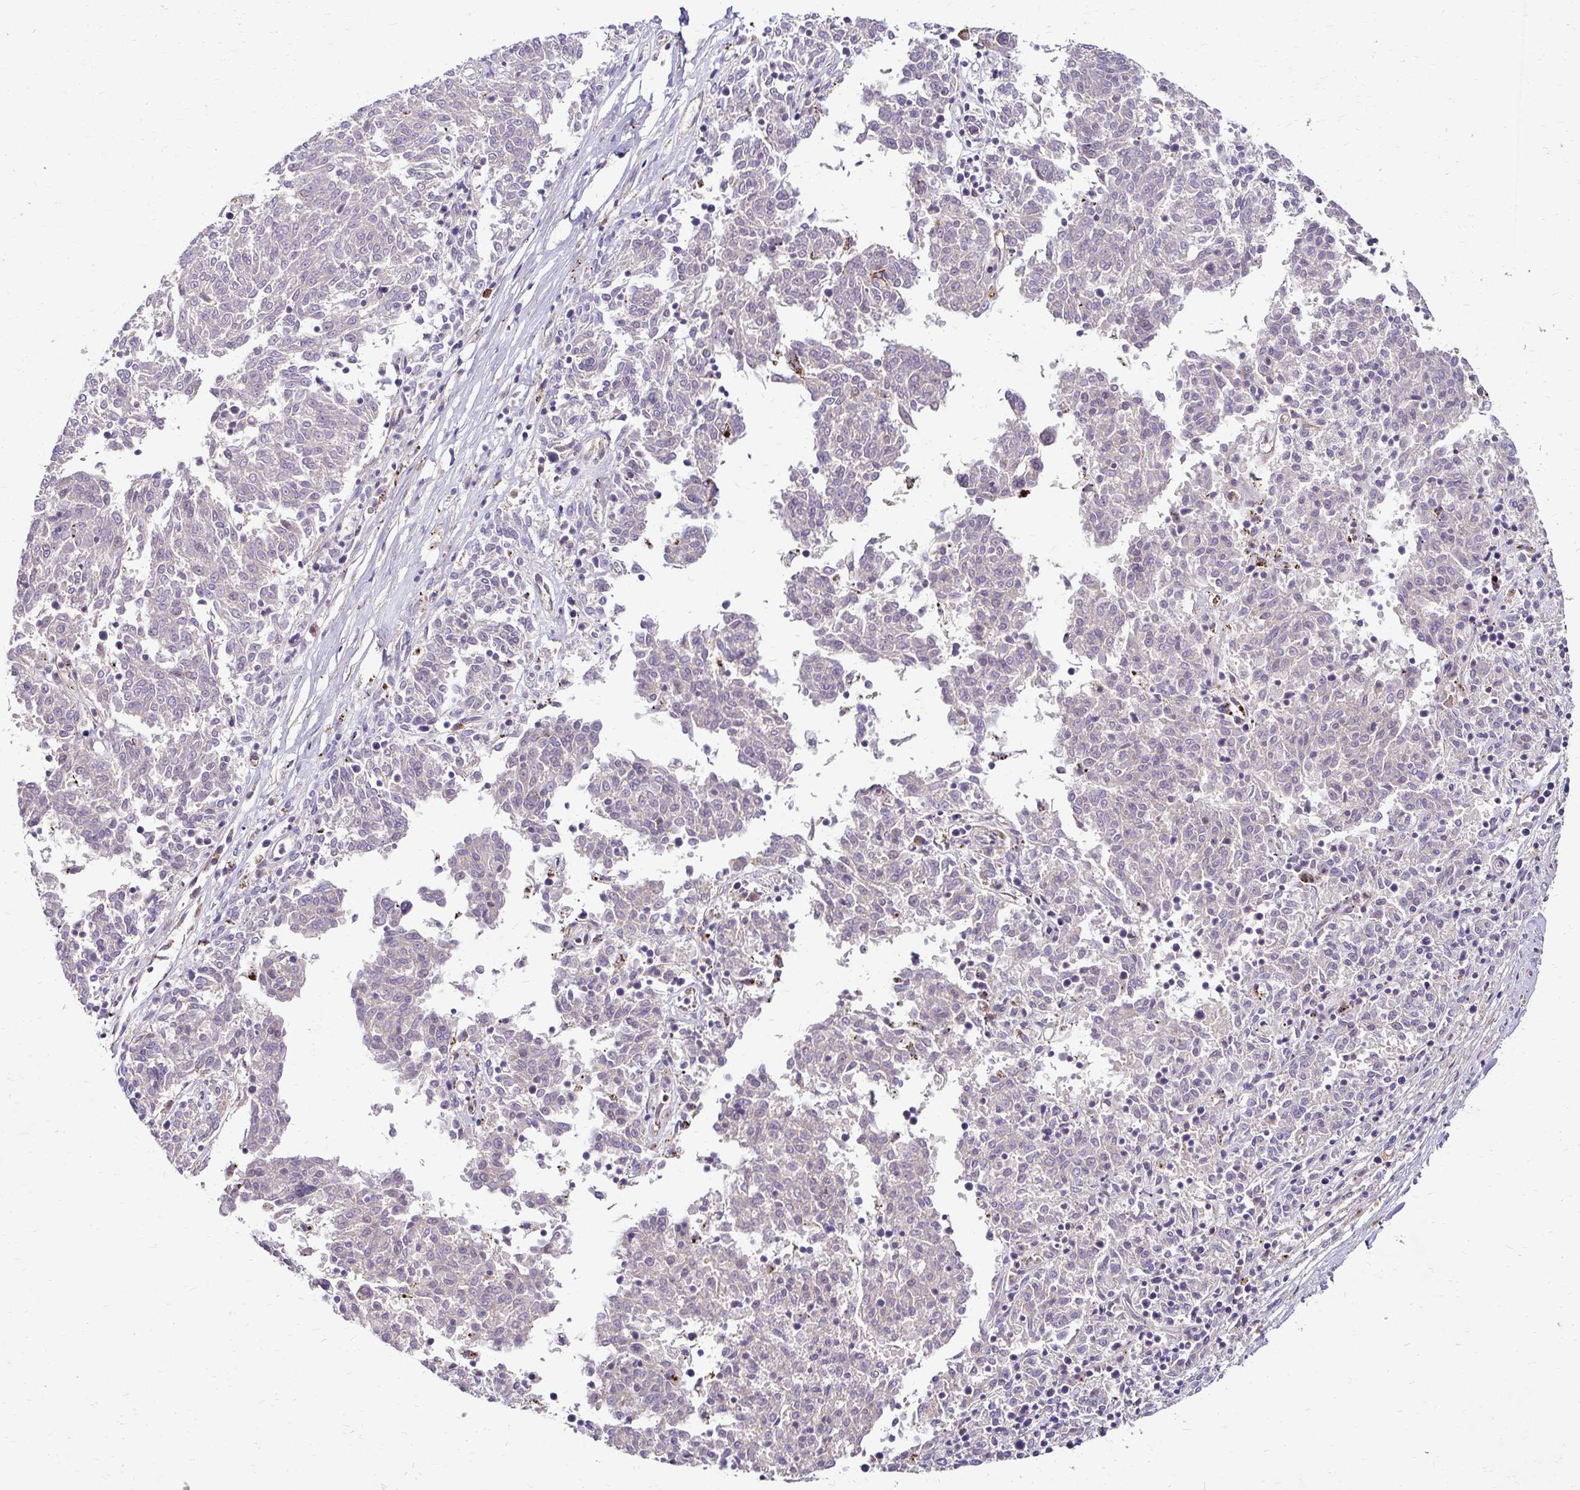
{"staining": {"intensity": "negative", "quantity": "none", "location": "none"}, "tissue": "melanoma", "cell_type": "Tumor cells", "image_type": "cancer", "snomed": [{"axis": "morphology", "description": "Malignant melanoma, NOS"}, {"axis": "topography", "description": "Skin"}], "caption": "This is an immunohistochemistry micrograph of melanoma. There is no expression in tumor cells.", "gene": "IDUA", "patient": {"sex": "female", "age": 72}}